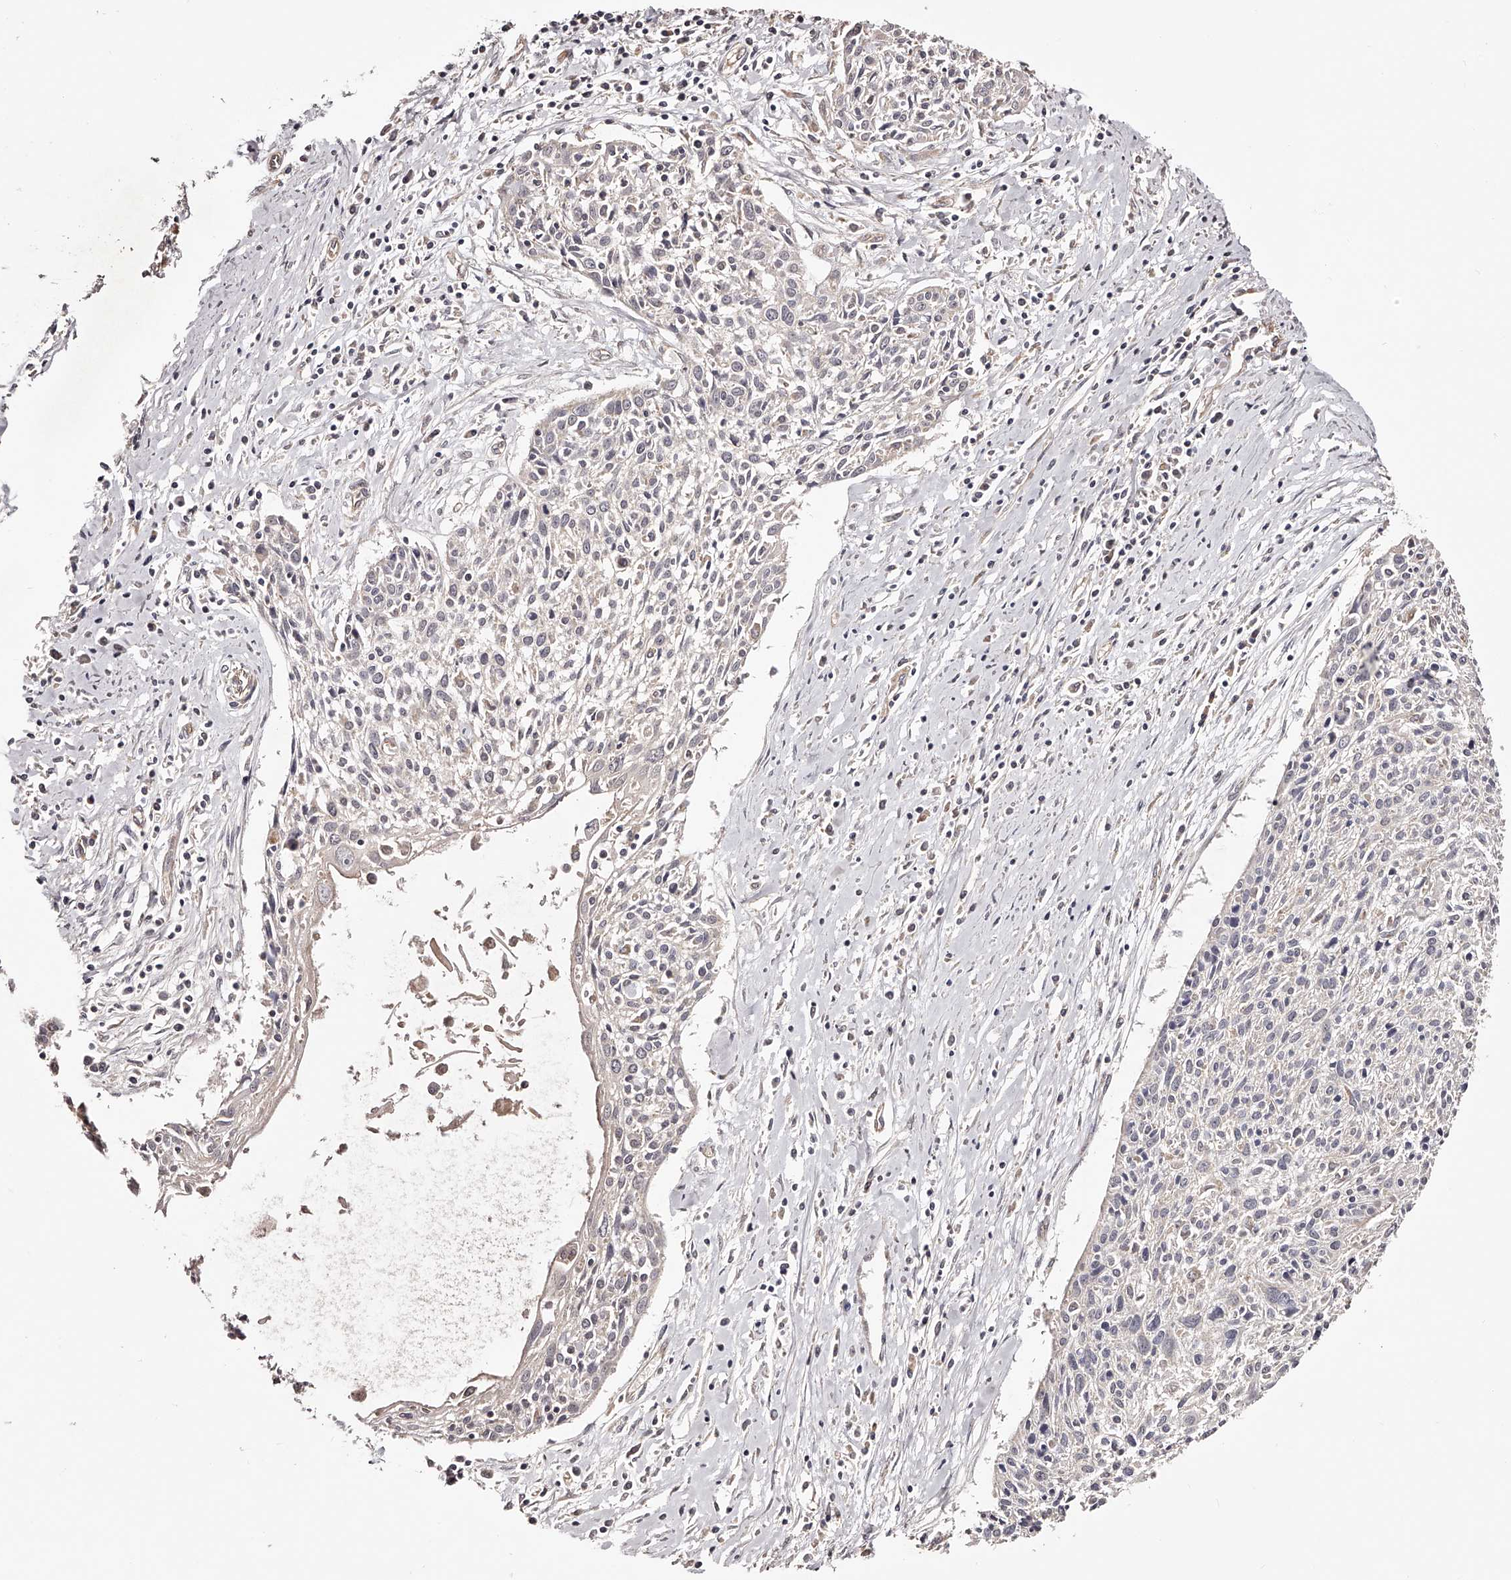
{"staining": {"intensity": "negative", "quantity": "none", "location": "none"}, "tissue": "cervical cancer", "cell_type": "Tumor cells", "image_type": "cancer", "snomed": [{"axis": "morphology", "description": "Squamous cell carcinoma, NOS"}, {"axis": "topography", "description": "Cervix"}], "caption": "Tumor cells are negative for brown protein staining in cervical cancer.", "gene": "USP21", "patient": {"sex": "female", "age": 51}}